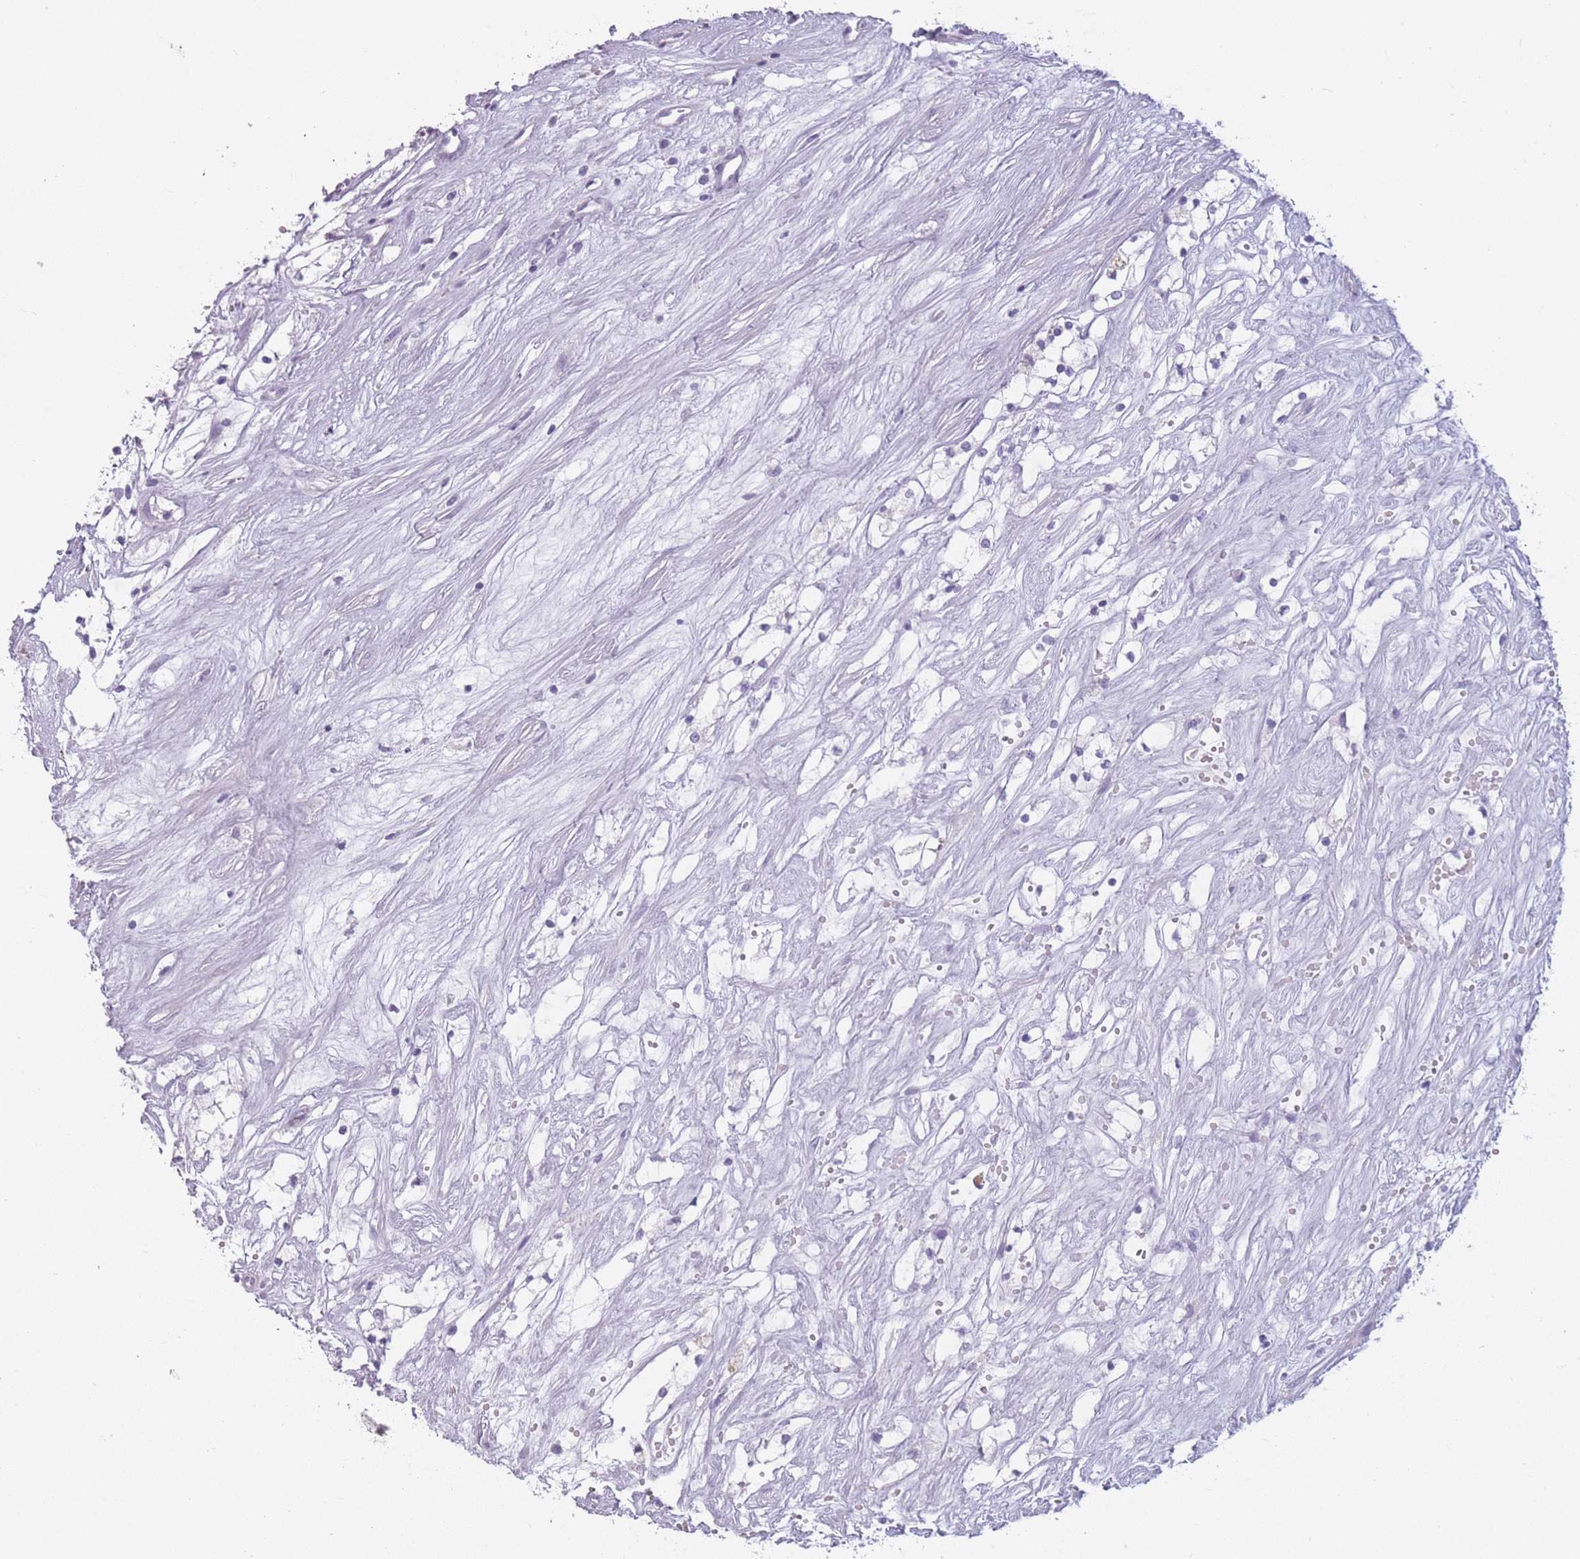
{"staining": {"intensity": "negative", "quantity": "none", "location": "none"}, "tissue": "renal cancer", "cell_type": "Tumor cells", "image_type": "cancer", "snomed": [{"axis": "morphology", "description": "Adenocarcinoma, NOS"}, {"axis": "topography", "description": "Kidney"}], "caption": "Image shows no significant protein expression in tumor cells of adenocarcinoma (renal).", "gene": "PPFIA3", "patient": {"sex": "male", "age": 59}}